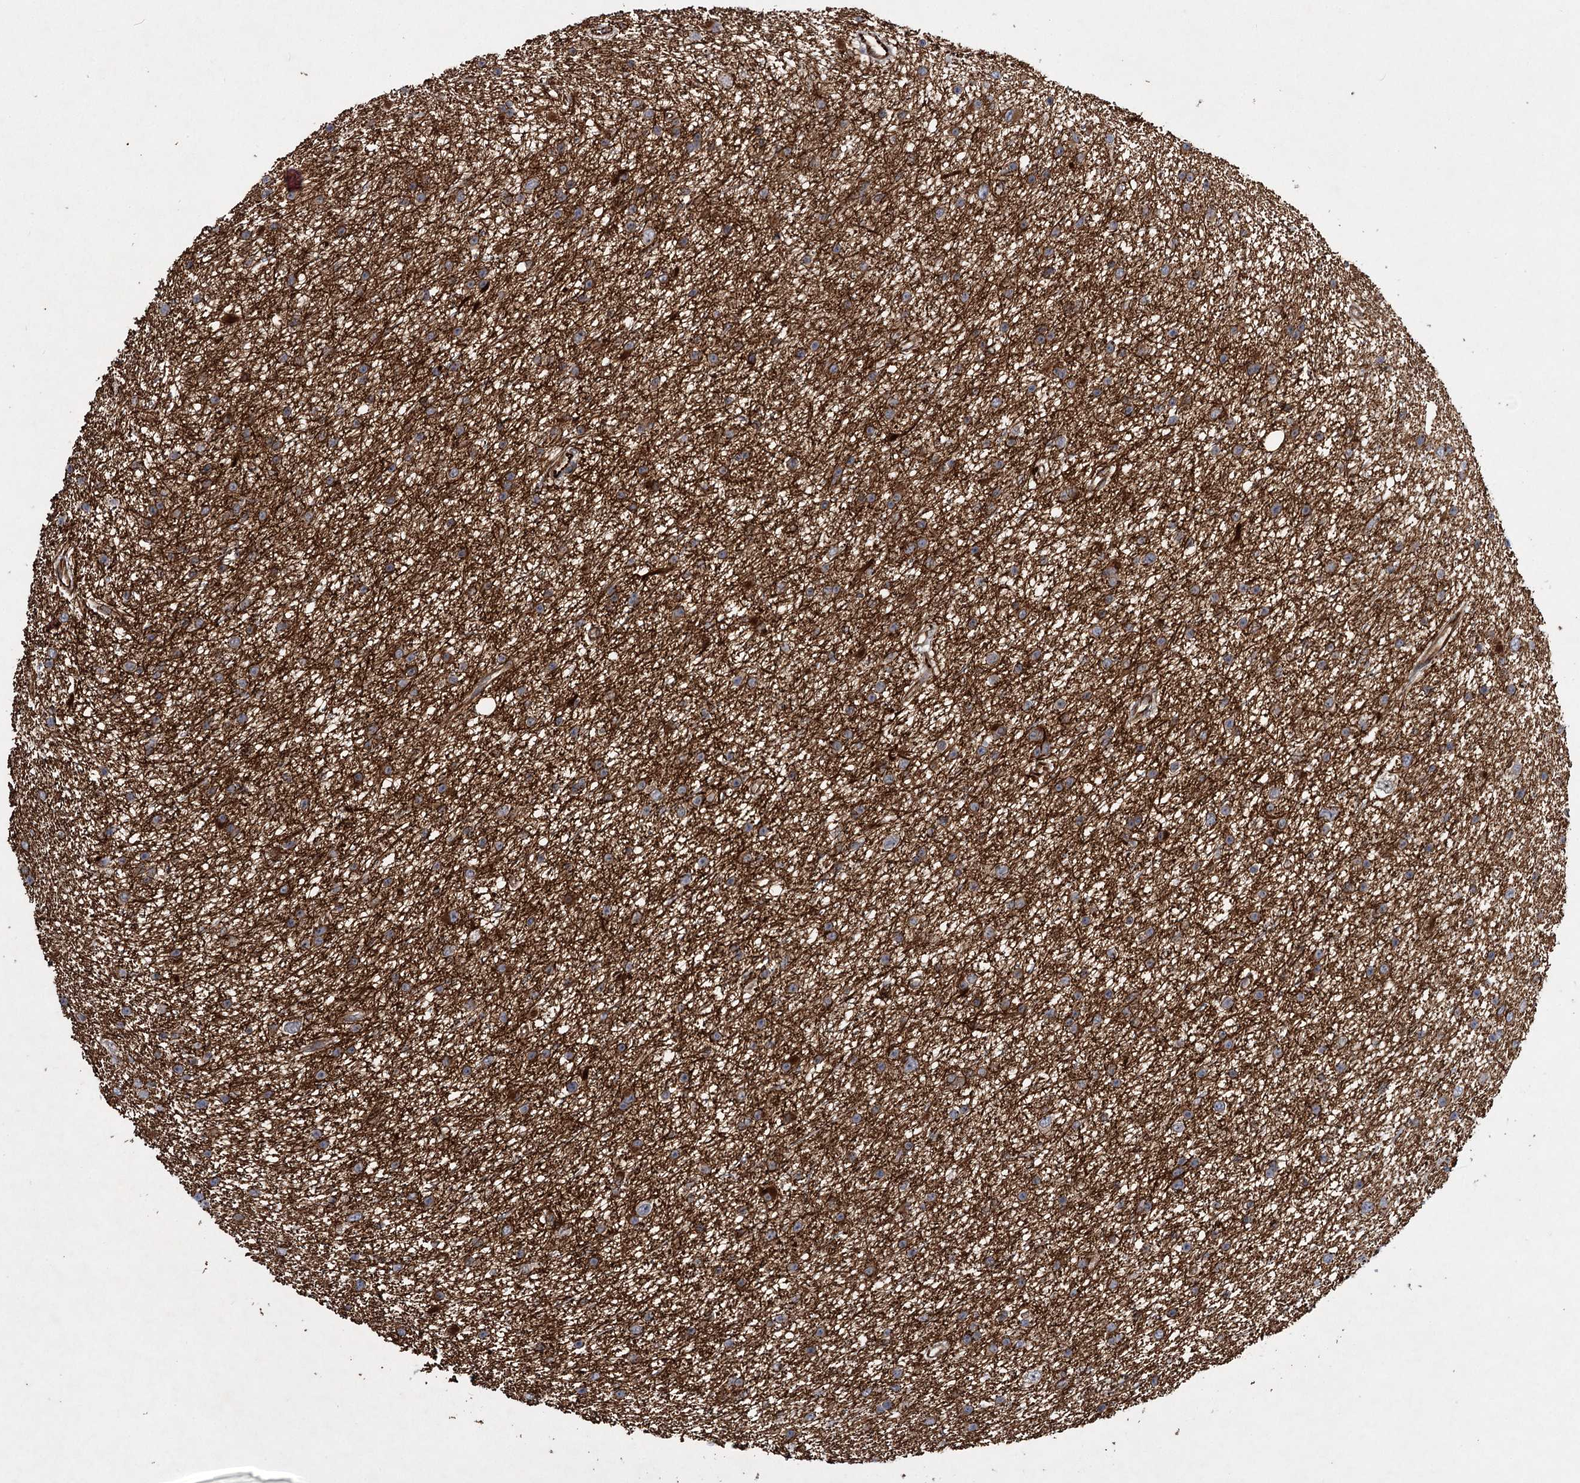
{"staining": {"intensity": "moderate", "quantity": "25%-75%", "location": "cytoplasmic/membranous"}, "tissue": "glioma", "cell_type": "Tumor cells", "image_type": "cancer", "snomed": [{"axis": "morphology", "description": "Glioma, malignant, Low grade"}, {"axis": "topography", "description": "Cerebral cortex"}], "caption": "Brown immunohistochemical staining in malignant low-grade glioma shows moderate cytoplasmic/membranous staining in approximately 25%-75% of tumor cells.", "gene": "DPEP2", "patient": {"sex": "female", "age": 39}}